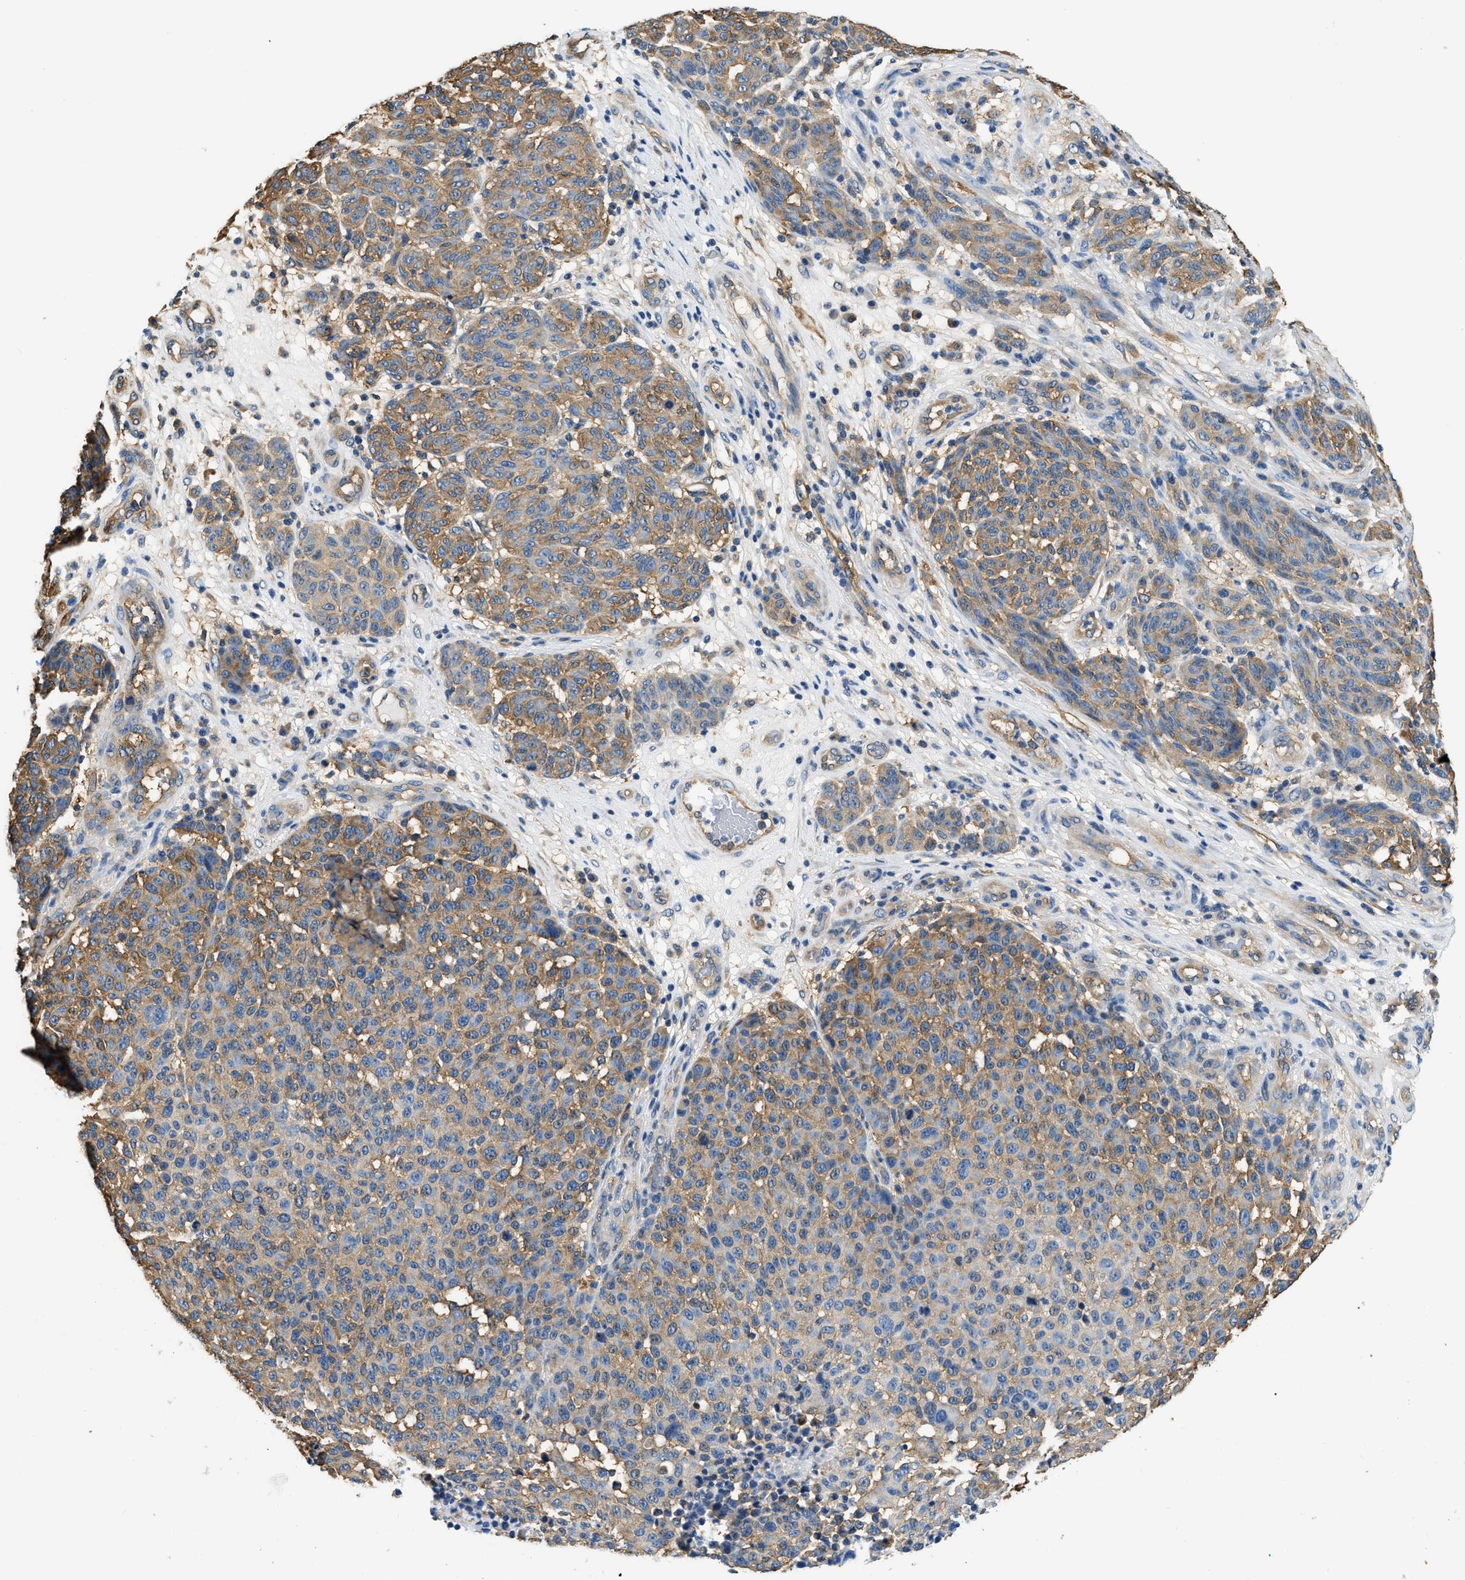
{"staining": {"intensity": "moderate", "quantity": ">75%", "location": "cytoplasmic/membranous"}, "tissue": "melanoma", "cell_type": "Tumor cells", "image_type": "cancer", "snomed": [{"axis": "morphology", "description": "Malignant melanoma, NOS"}, {"axis": "topography", "description": "Skin"}], "caption": "Moderate cytoplasmic/membranous staining for a protein is appreciated in approximately >75% of tumor cells of malignant melanoma using immunohistochemistry.", "gene": "PPP2R1B", "patient": {"sex": "male", "age": 59}}